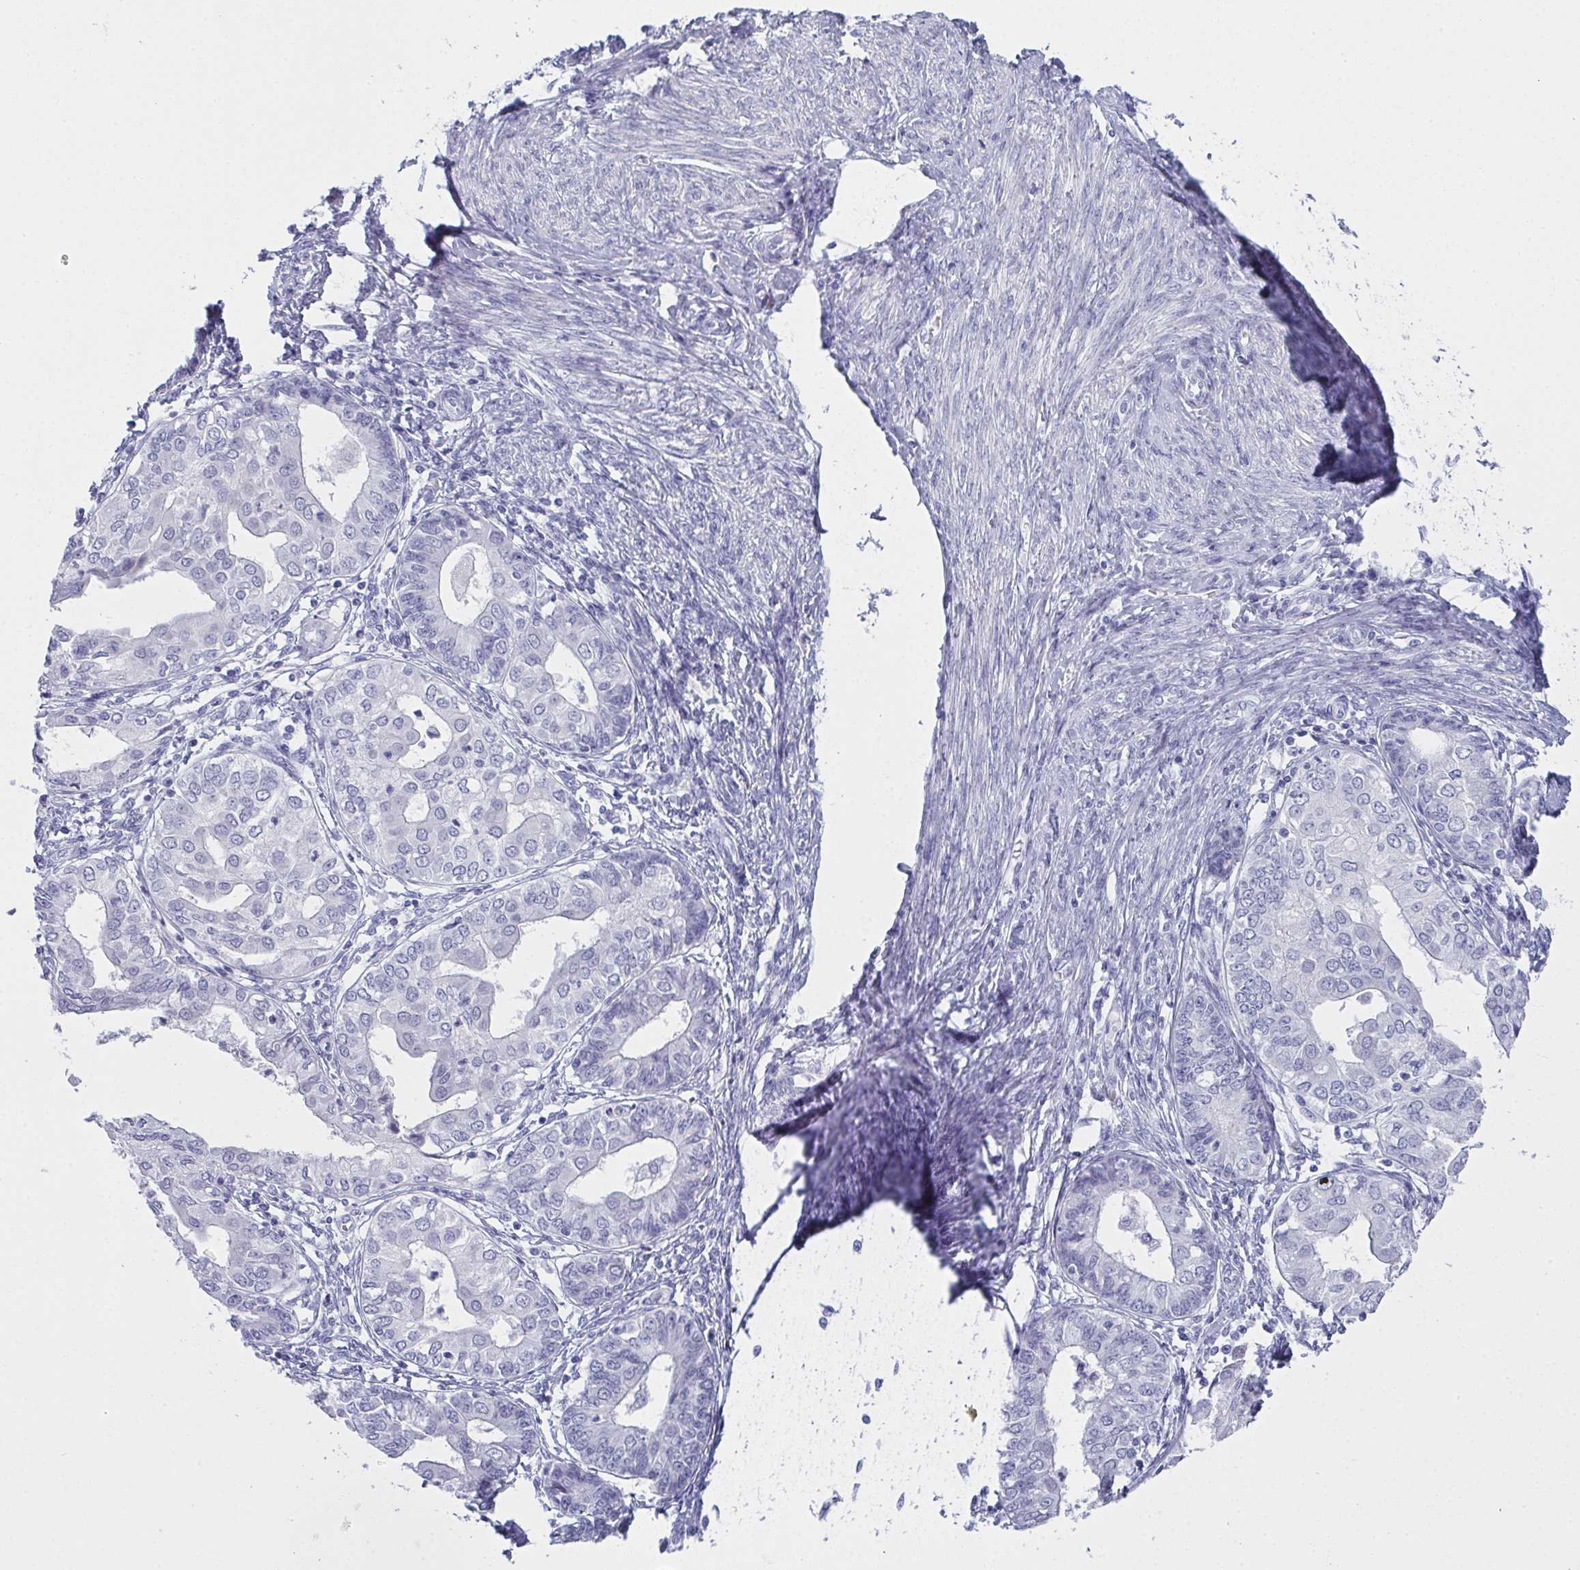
{"staining": {"intensity": "negative", "quantity": "none", "location": "none"}, "tissue": "endometrial cancer", "cell_type": "Tumor cells", "image_type": "cancer", "snomed": [{"axis": "morphology", "description": "Adenocarcinoma, NOS"}, {"axis": "topography", "description": "Endometrium"}], "caption": "A high-resolution photomicrograph shows immunohistochemistry staining of endometrial adenocarcinoma, which demonstrates no significant expression in tumor cells.", "gene": "SLC36A2", "patient": {"sex": "female", "age": 68}}